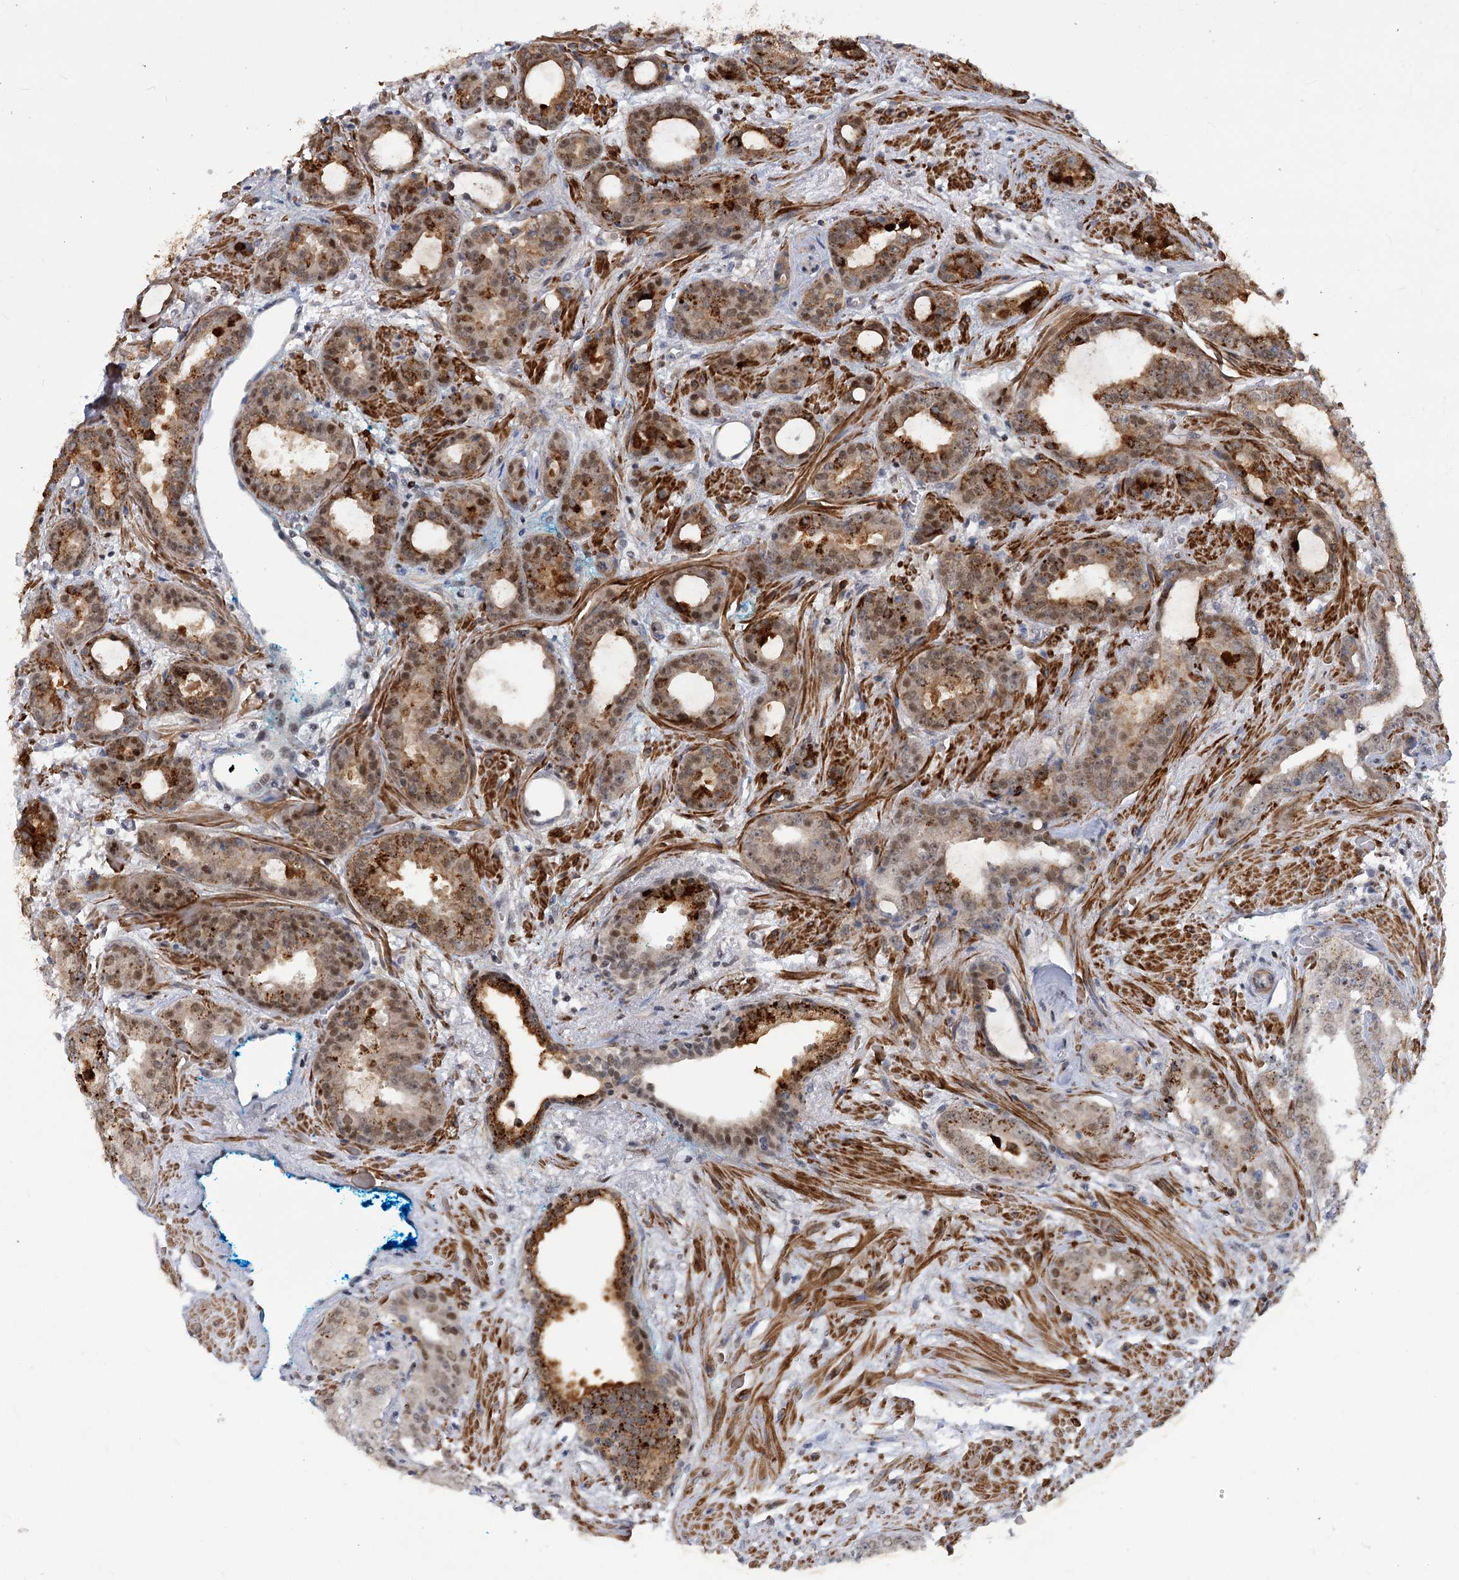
{"staining": {"intensity": "moderate", "quantity": ">75%", "location": "cytoplasmic/membranous,nuclear"}, "tissue": "prostate cancer", "cell_type": "Tumor cells", "image_type": "cancer", "snomed": [{"axis": "morphology", "description": "Adenocarcinoma, High grade"}, {"axis": "topography", "description": "Prostate"}], "caption": "Human adenocarcinoma (high-grade) (prostate) stained with a brown dye demonstrates moderate cytoplasmic/membranous and nuclear positive positivity in about >75% of tumor cells.", "gene": "ARSI", "patient": {"sex": "male", "age": 71}}